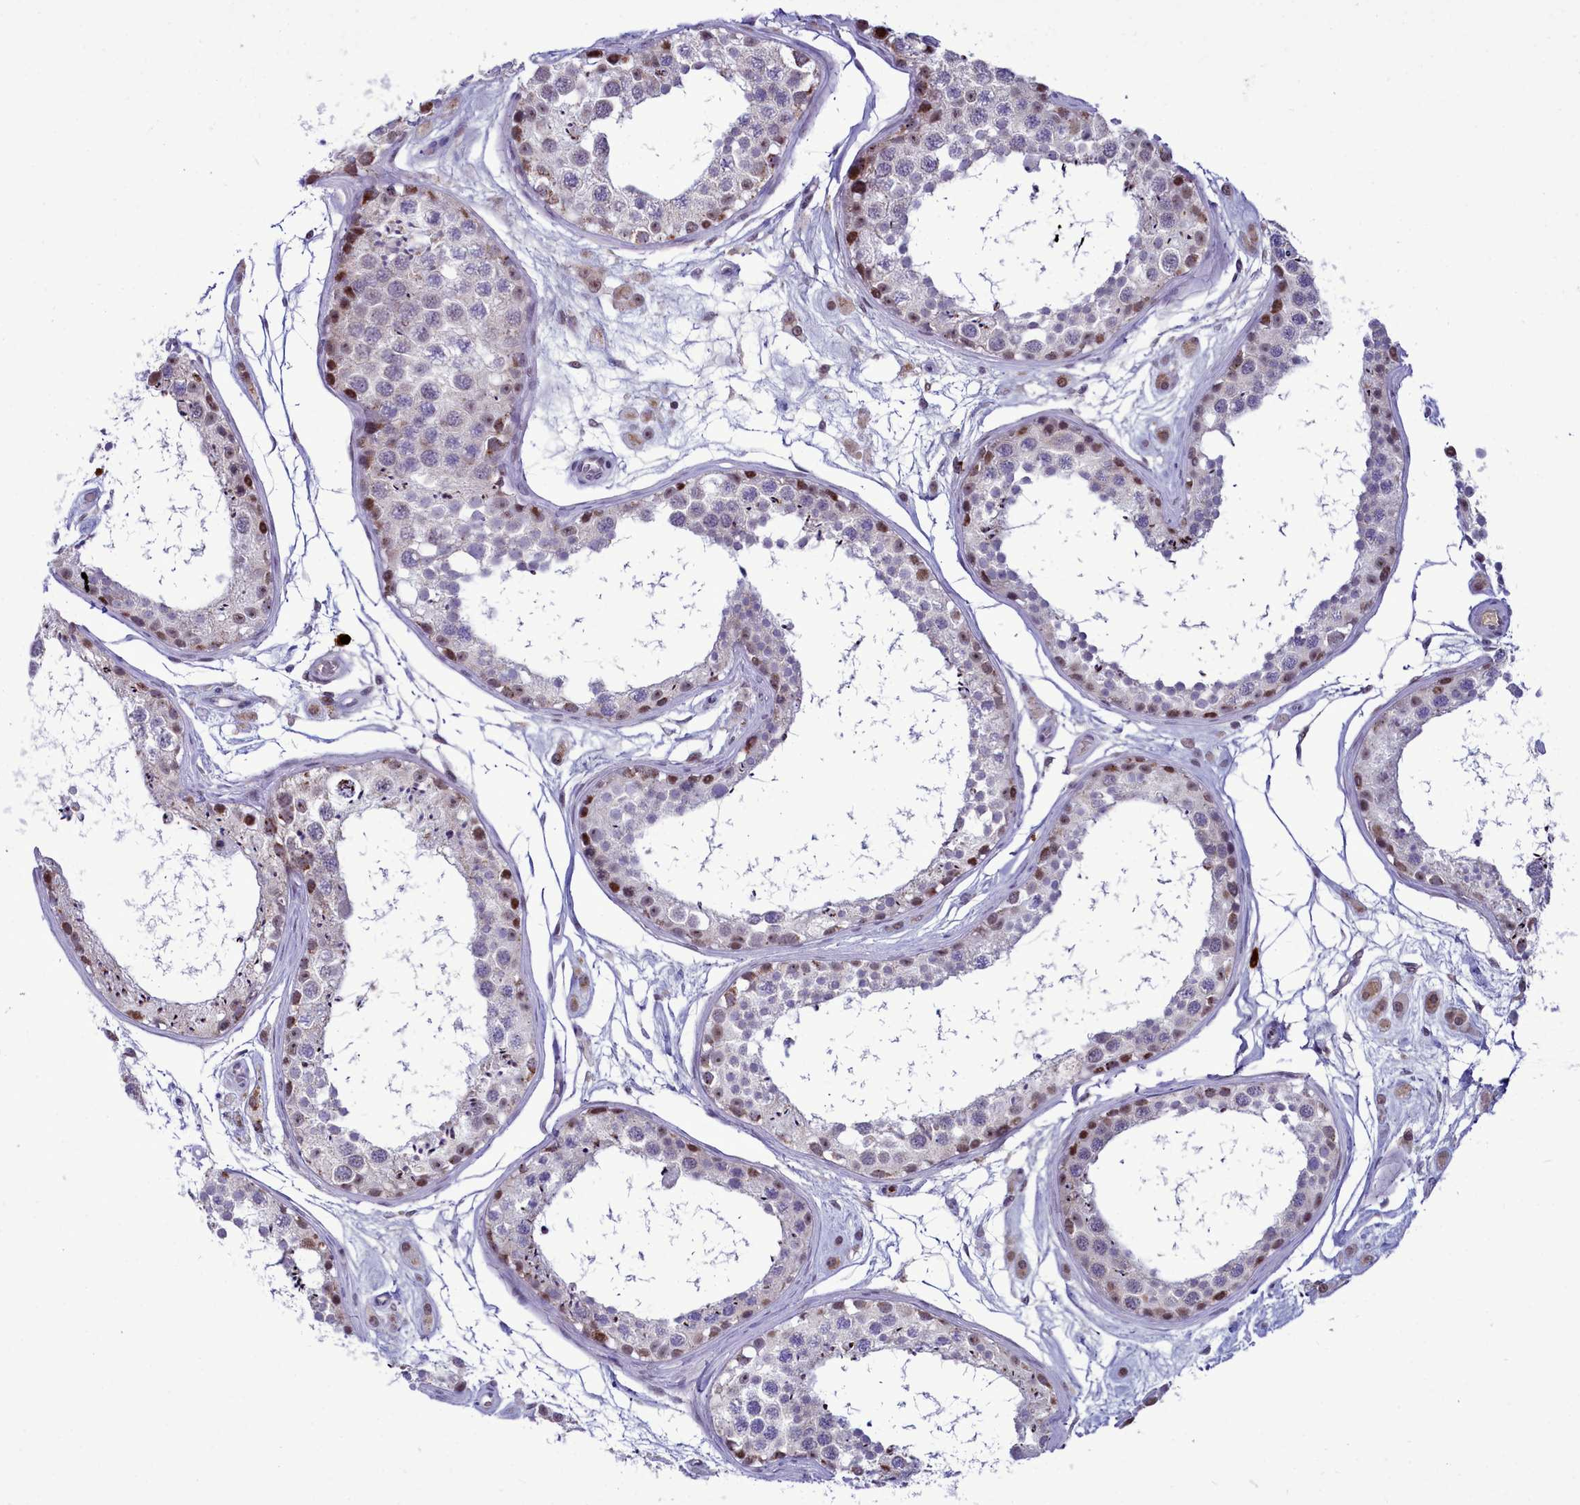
{"staining": {"intensity": "moderate", "quantity": "<25%", "location": "cytoplasmic/membranous,nuclear"}, "tissue": "testis", "cell_type": "Cells in seminiferous ducts", "image_type": "normal", "snomed": [{"axis": "morphology", "description": "Normal tissue, NOS"}, {"axis": "topography", "description": "Testis"}], "caption": "Human testis stained with a protein marker shows moderate staining in cells in seminiferous ducts.", "gene": "POM121L2", "patient": {"sex": "male", "age": 25}}